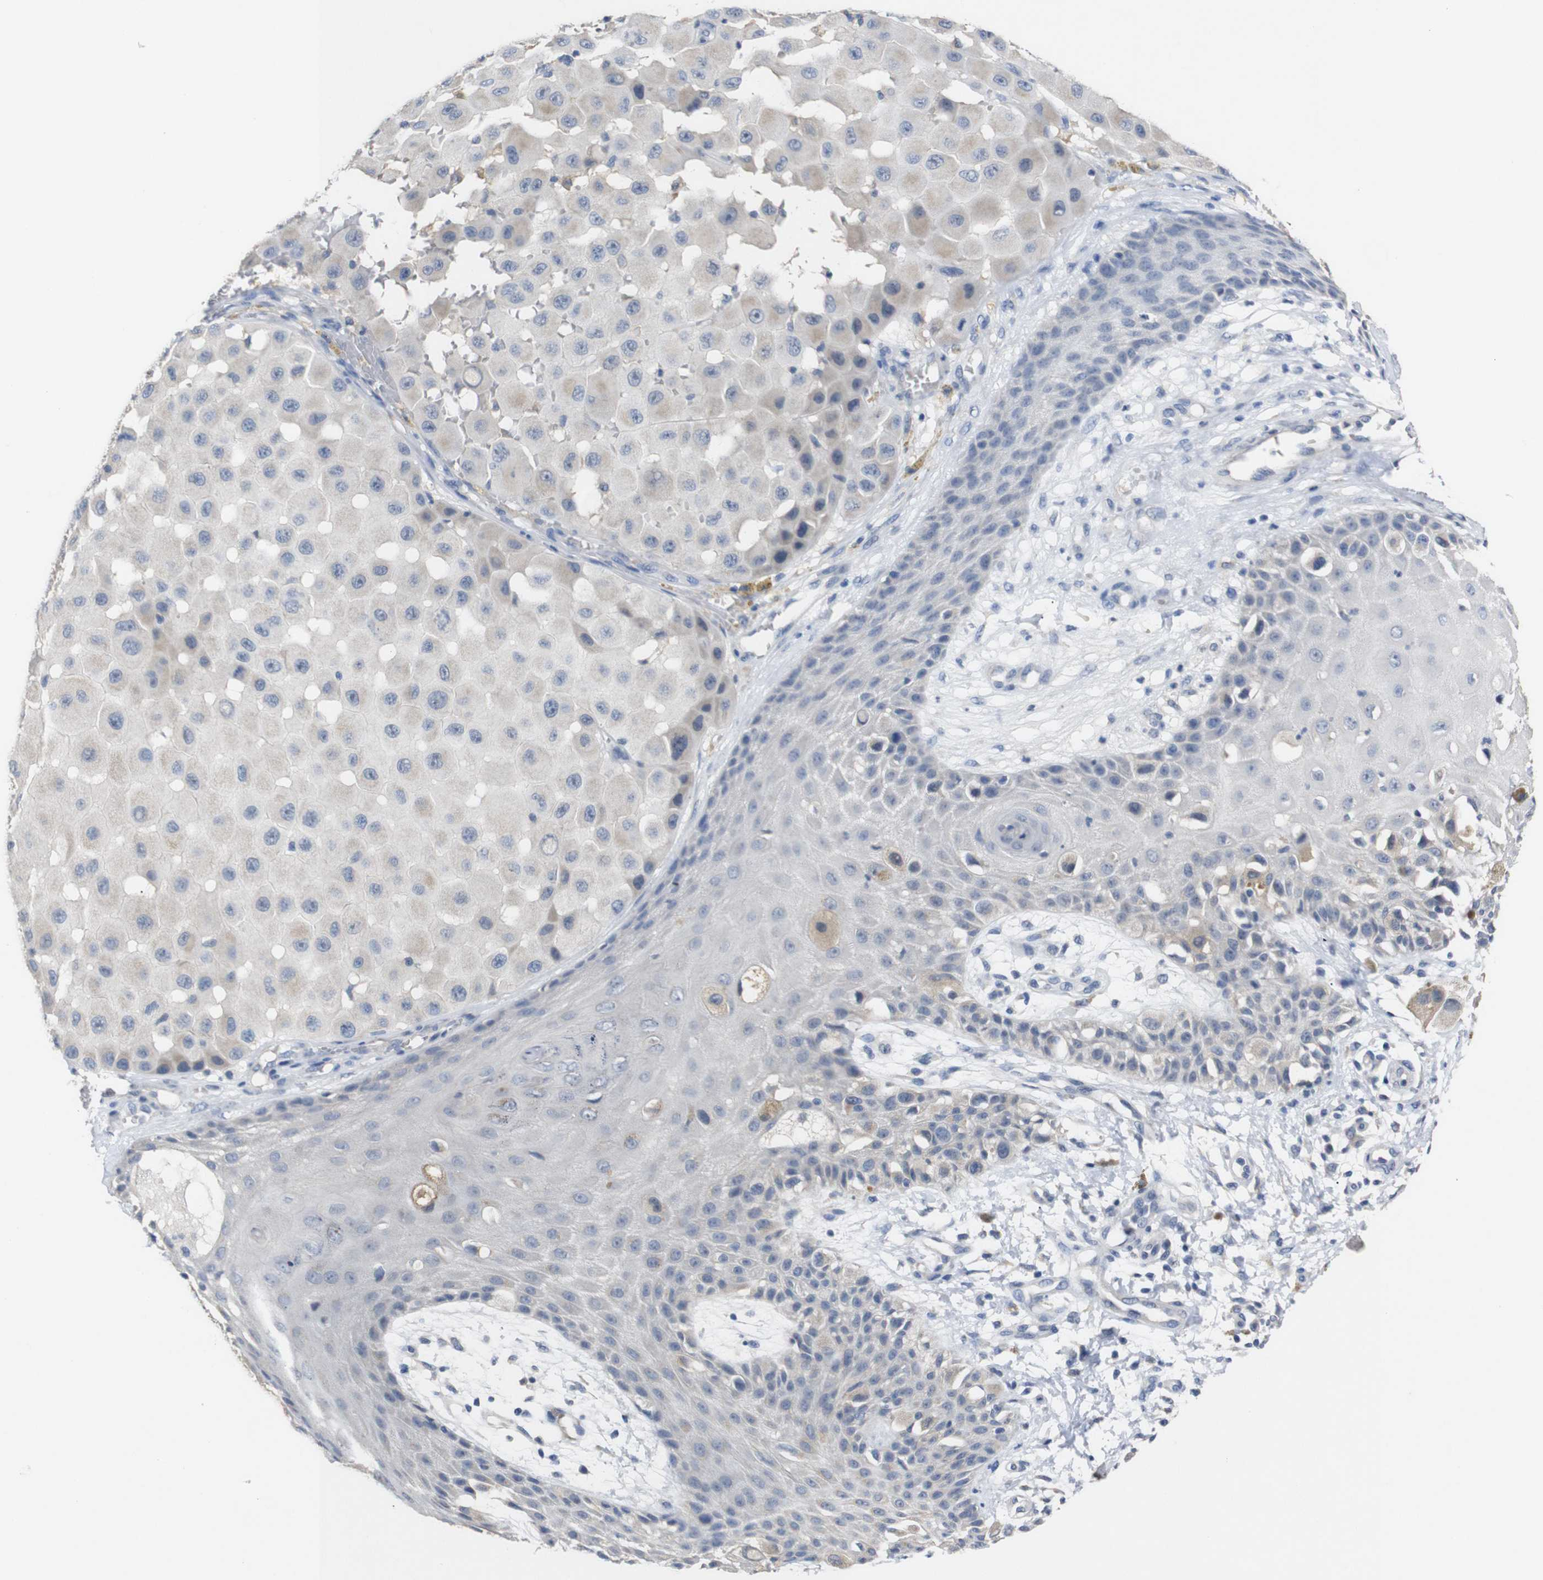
{"staining": {"intensity": "negative", "quantity": "none", "location": "none"}, "tissue": "melanoma", "cell_type": "Tumor cells", "image_type": "cancer", "snomed": [{"axis": "morphology", "description": "Malignant melanoma, NOS"}, {"axis": "topography", "description": "Skin"}], "caption": "The image reveals no staining of tumor cells in malignant melanoma.", "gene": "HNF1A", "patient": {"sex": "female", "age": 81}}